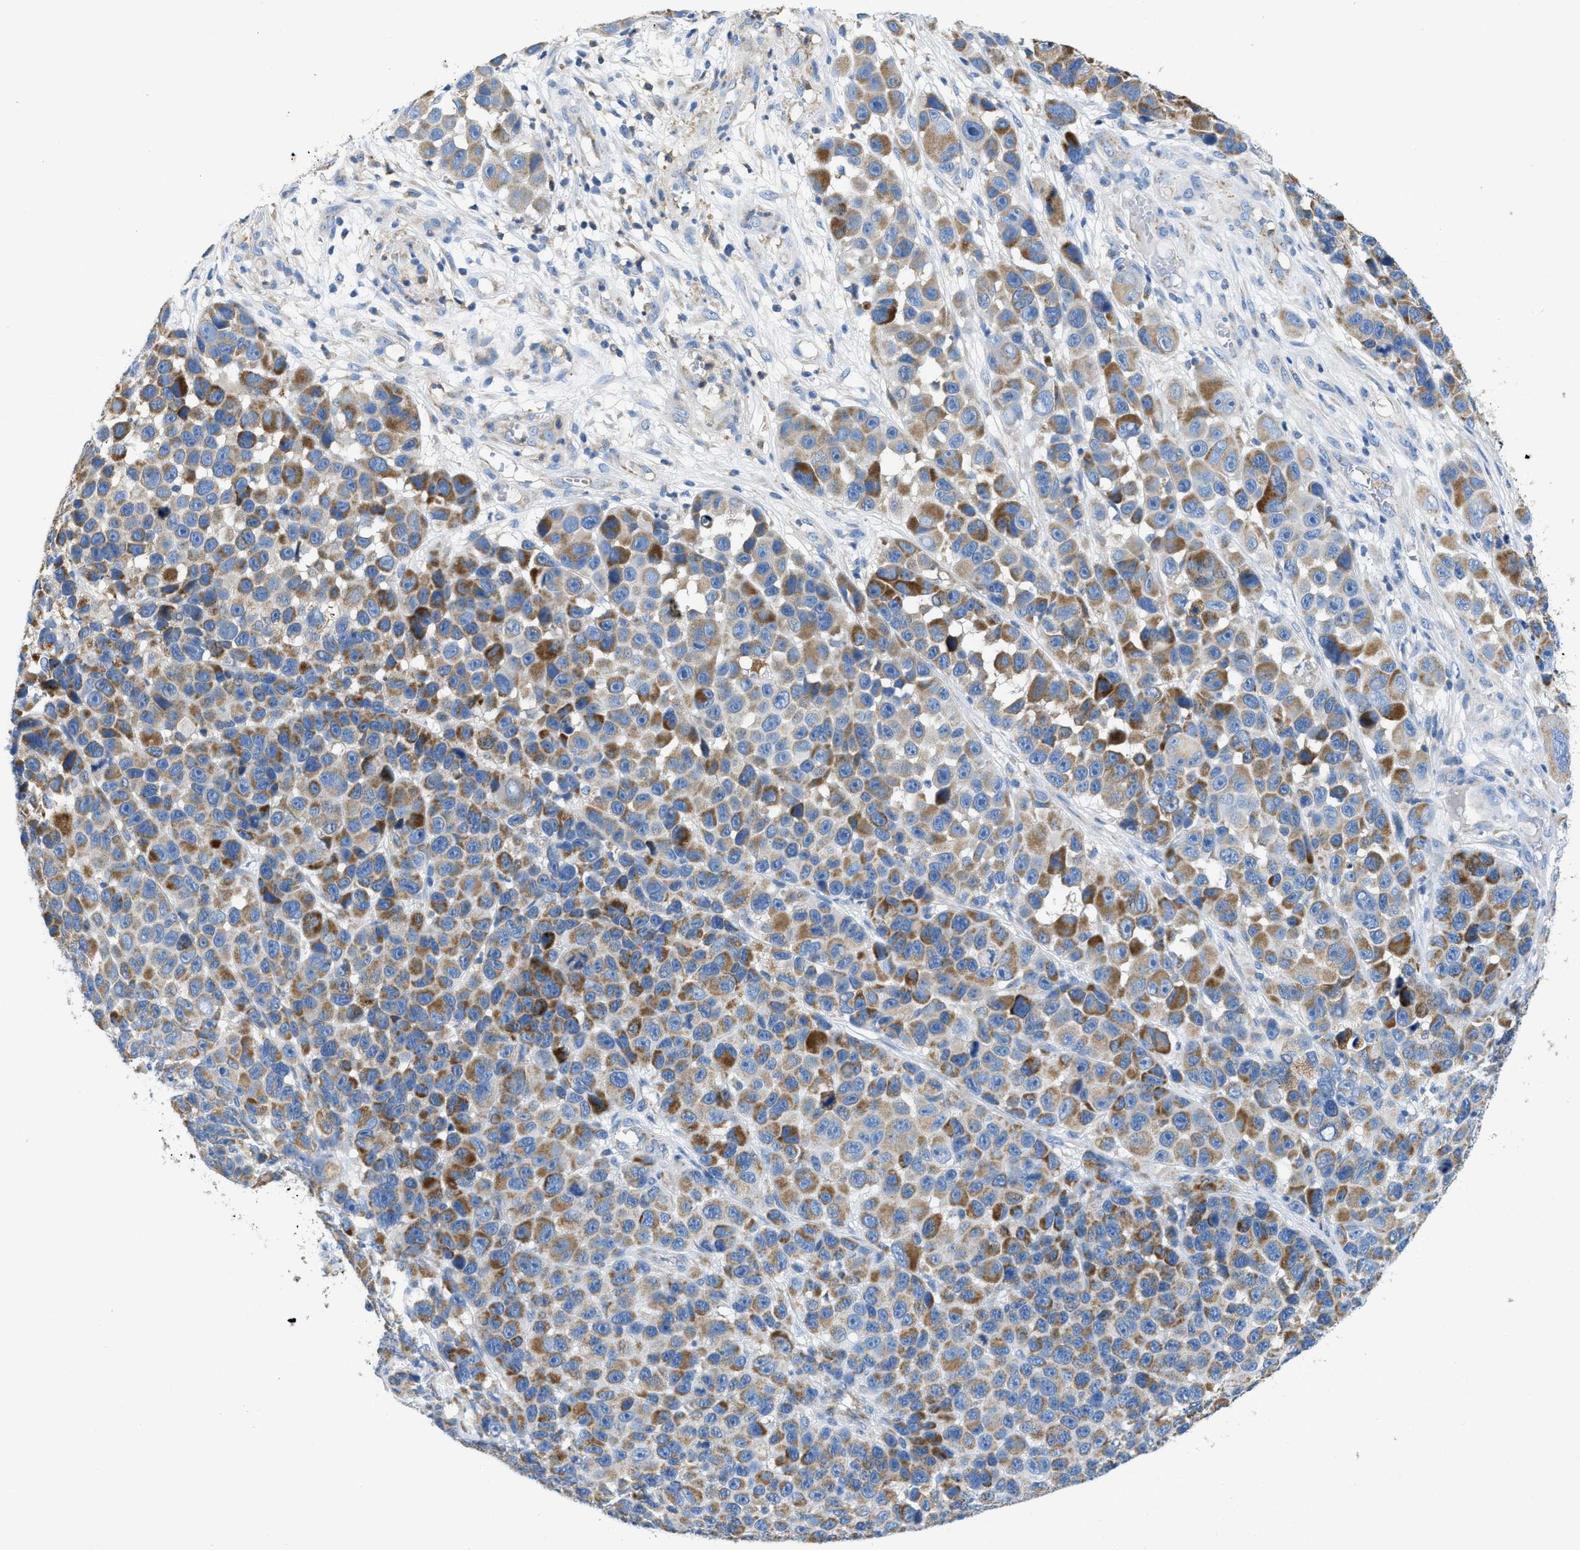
{"staining": {"intensity": "moderate", "quantity": ">75%", "location": "cytoplasmic/membranous"}, "tissue": "melanoma", "cell_type": "Tumor cells", "image_type": "cancer", "snomed": [{"axis": "morphology", "description": "Malignant melanoma, NOS"}, {"axis": "topography", "description": "Skin"}], "caption": "Moderate cytoplasmic/membranous staining for a protein is appreciated in about >75% of tumor cells of melanoma using IHC.", "gene": "SLC25A13", "patient": {"sex": "male", "age": 53}}